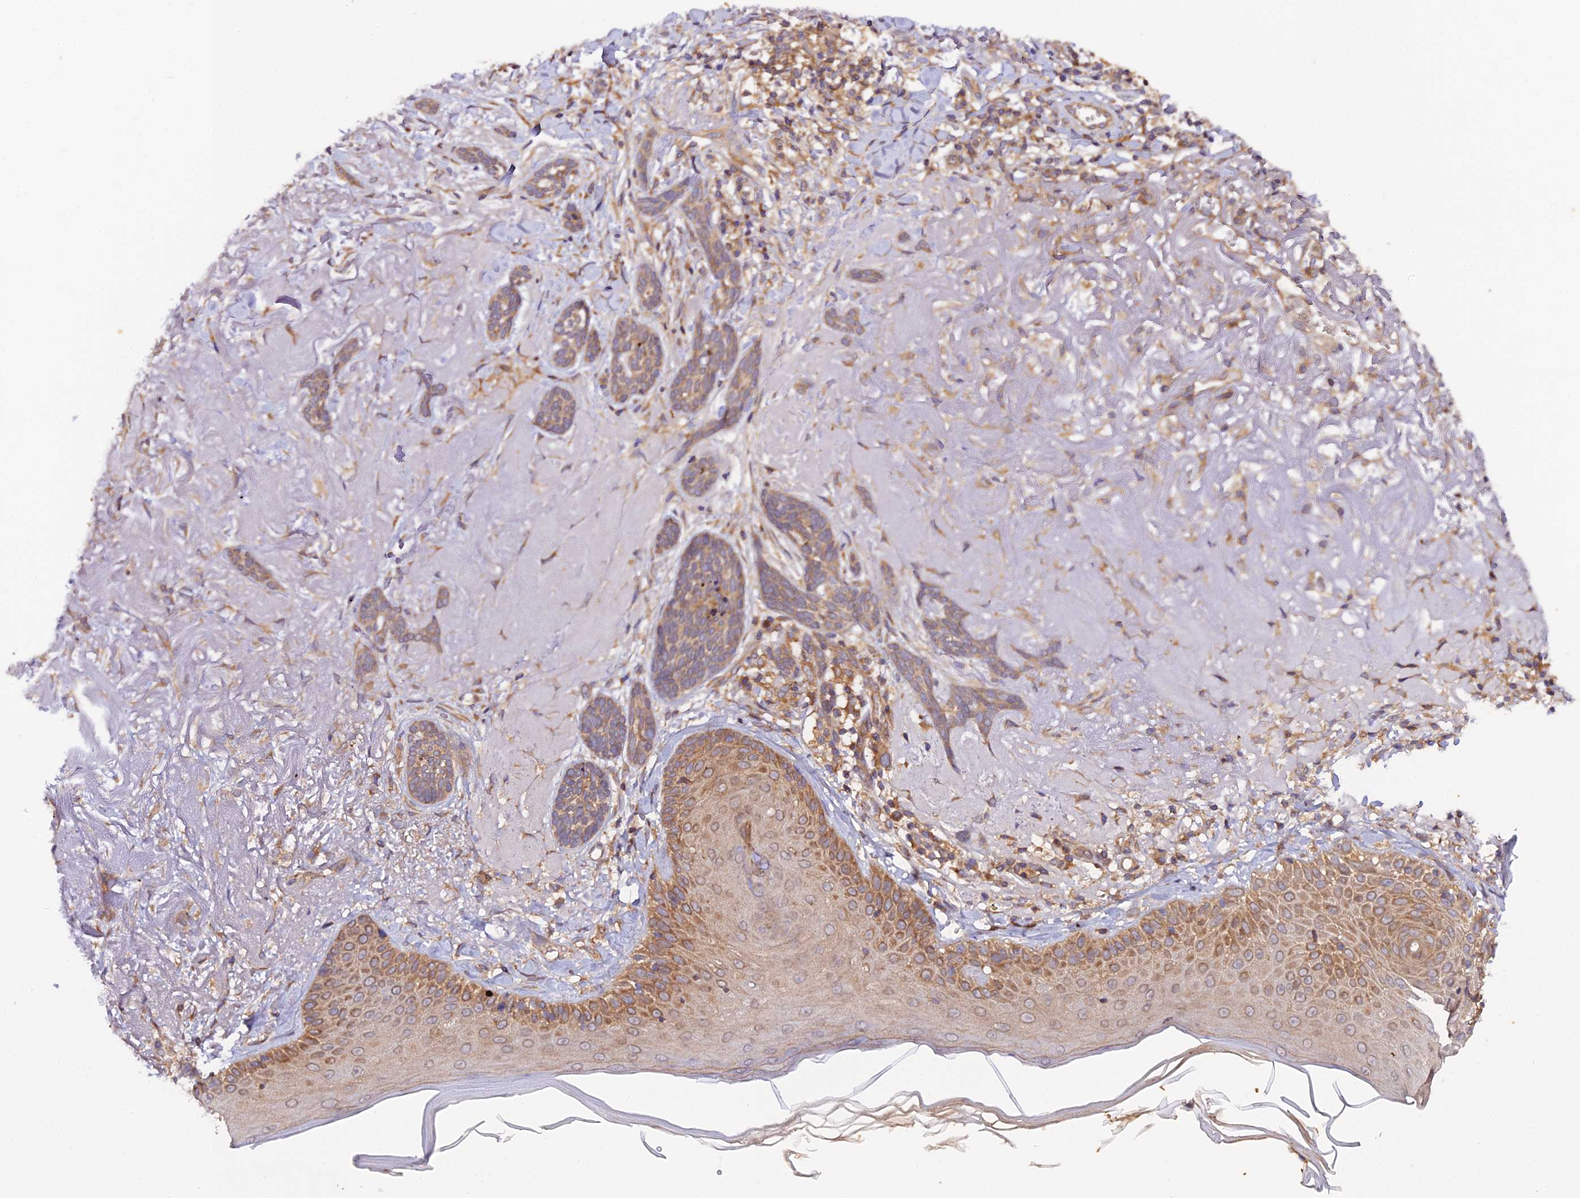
{"staining": {"intensity": "moderate", "quantity": ">75%", "location": "cytoplasmic/membranous"}, "tissue": "skin cancer", "cell_type": "Tumor cells", "image_type": "cancer", "snomed": [{"axis": "morphology", "description": "Basal cell carcinoma"}, {"axis": "topography", "description": "Skin"}], "caption": "Immunohistochemical staining of skin cancer (basal cell carcinoma) exhibits medium levels of moderate cytoplasmic/membranous protein expression in approximately >75% of tumor cells.", "gene": "TRIM26", "patient": {"sex": "male", "age": 71}}